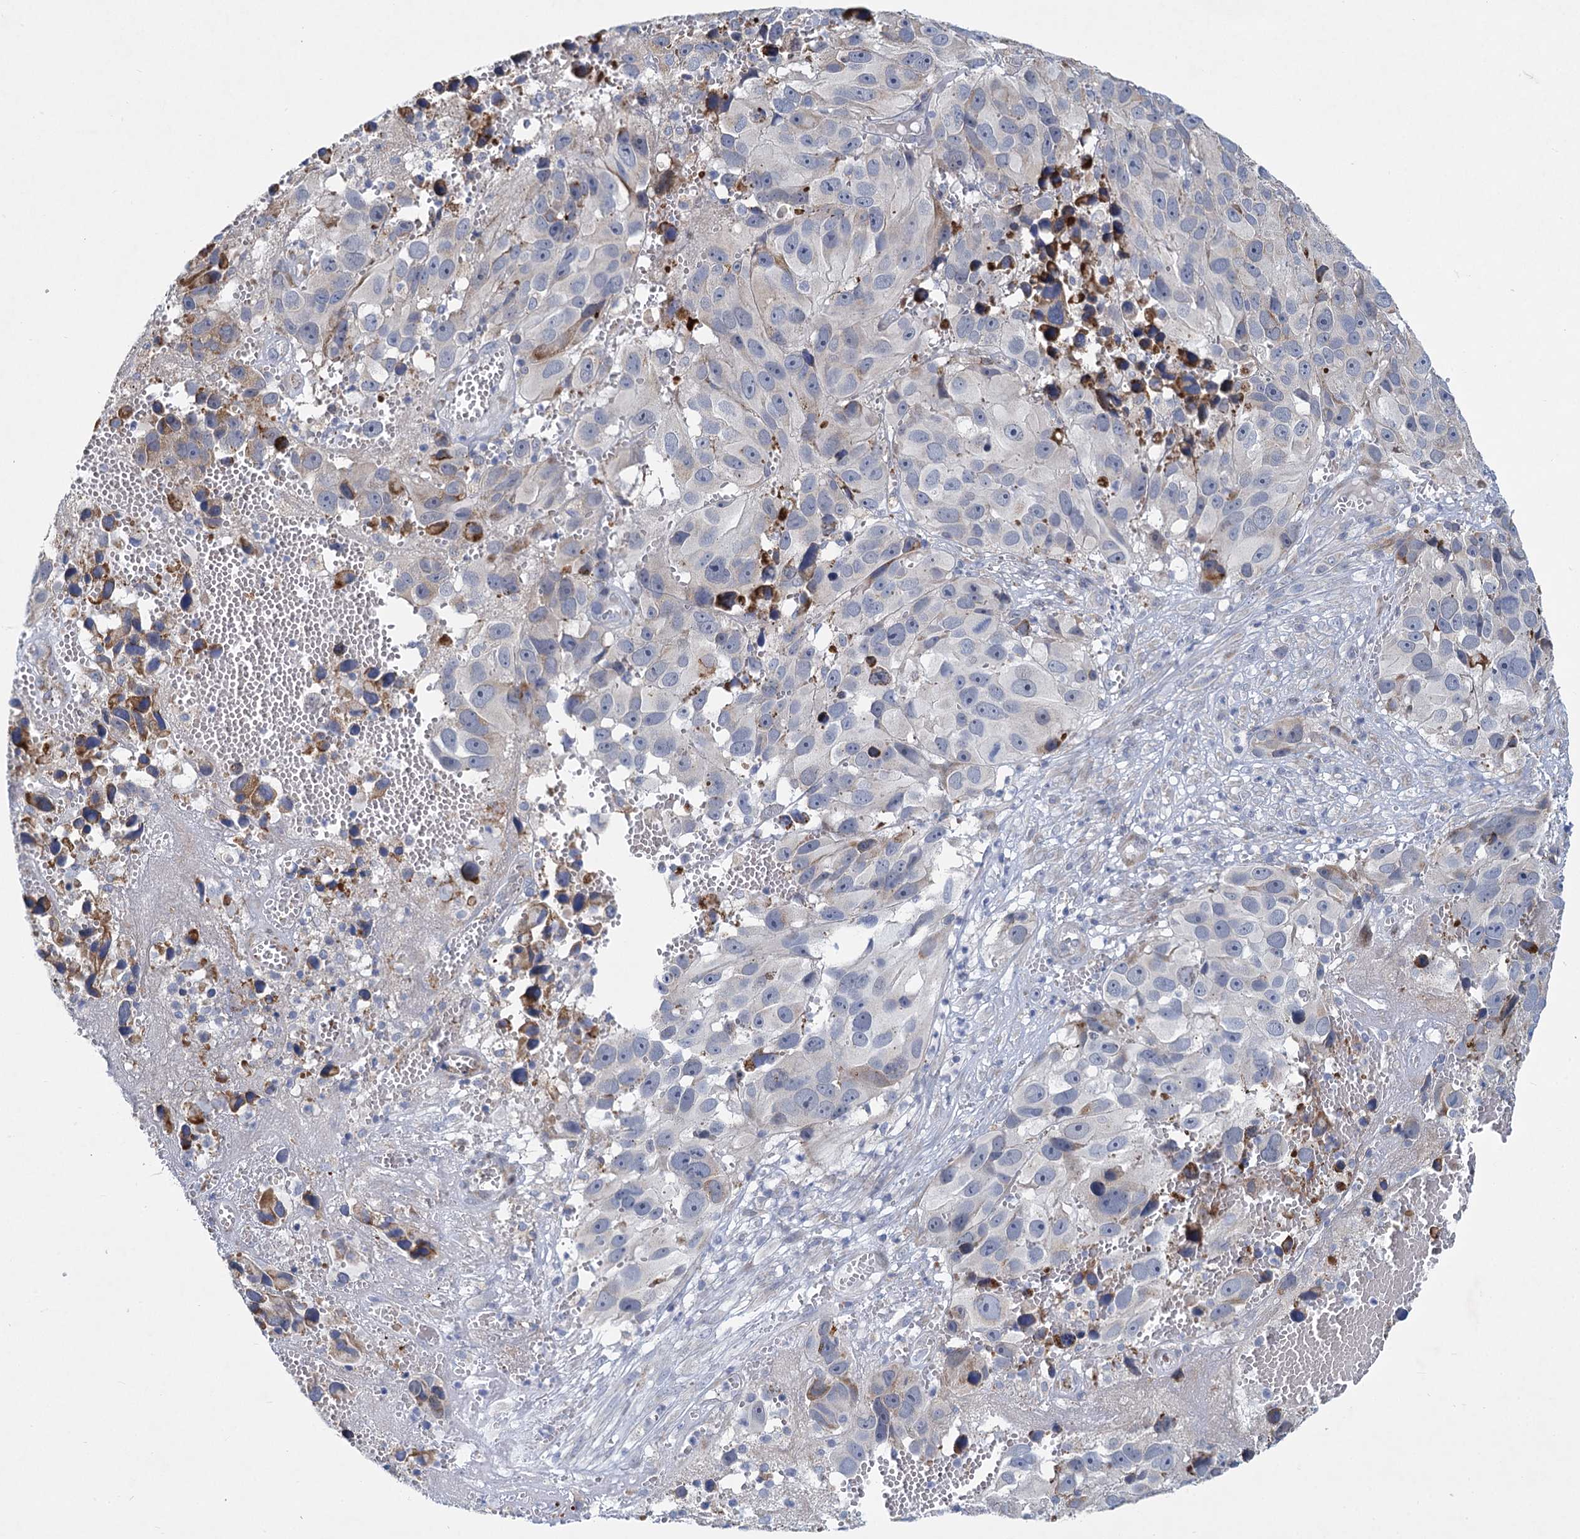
{"staining": {"intensity": "negative", "quantity": "none", "location": "none"}, "tissue": "melanoma", "cell_type": "Tumor cells", "image_type": "cancer", "snomed": [{"axis": "morphology", "description": "Malignant melanoma, NOS"}, {"axis": "topography", "description": "Skin"}], "caption": "An immunohistochemistry image of melanoma is shown. There is no staining in tumor cells of melanoma.", "gene": "PRSS35", "patient": {"sex": "male", "age": 84}}